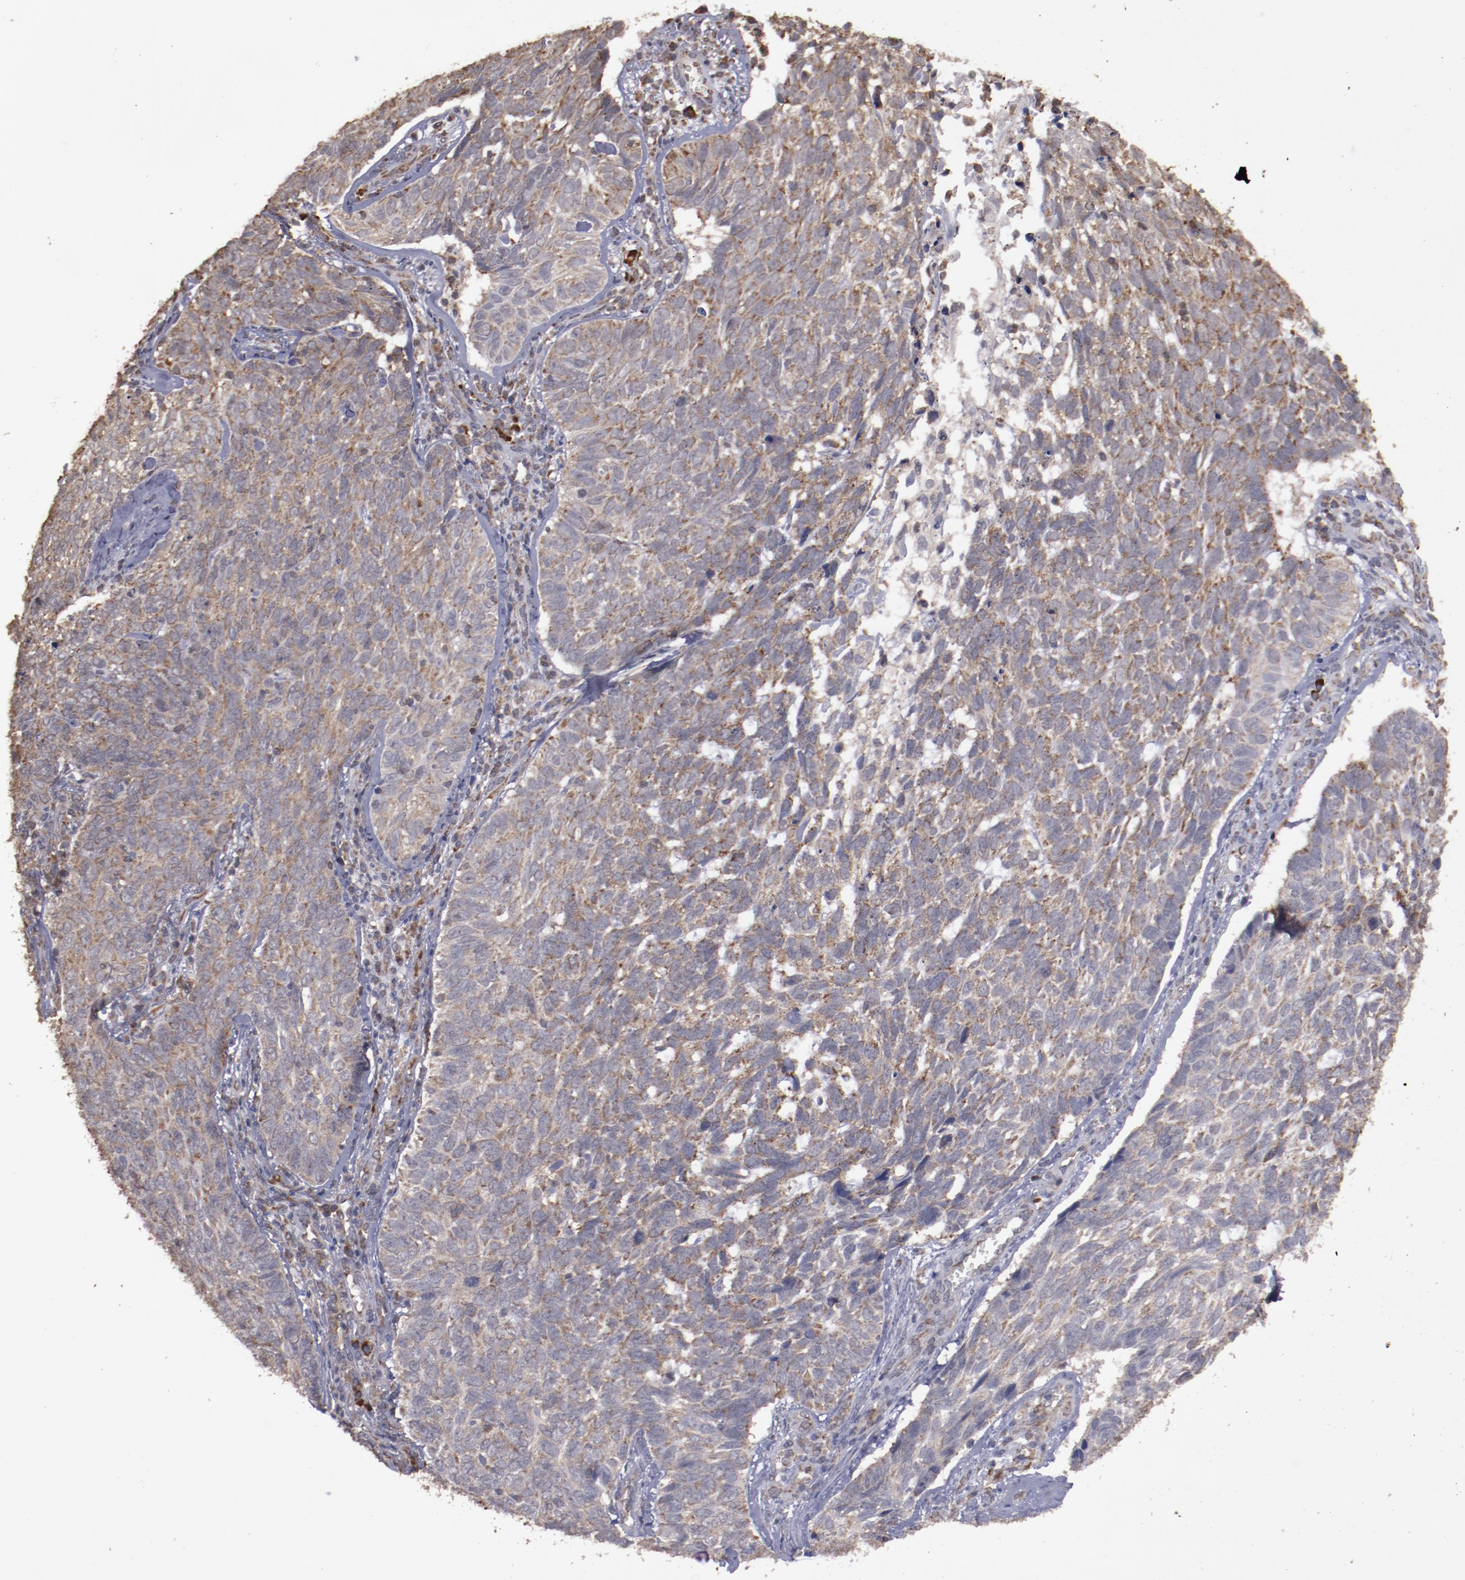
{"staining": {"intensity": "moderate", "quantity": ">75%", "location": "cytoplasmic/membranous"}, "tissue": "skin cancer", "cell_type": "Tumor cells", "image_type": "cancer", "snomed": [{"axis": "morphology", "description": "Basal cell carcinoma"}, {"axis": "topography", "description": "Skin"}], "caption": "Moderate cytoplasmic/membranous positivity for a protein is identified in approximately >75% of tumor cells of skin cancer (basal cell carcinoma) using immunohistochemistry.", "gene": "RPS4Y1", "patient": {"sex": "male", "age": 72}}